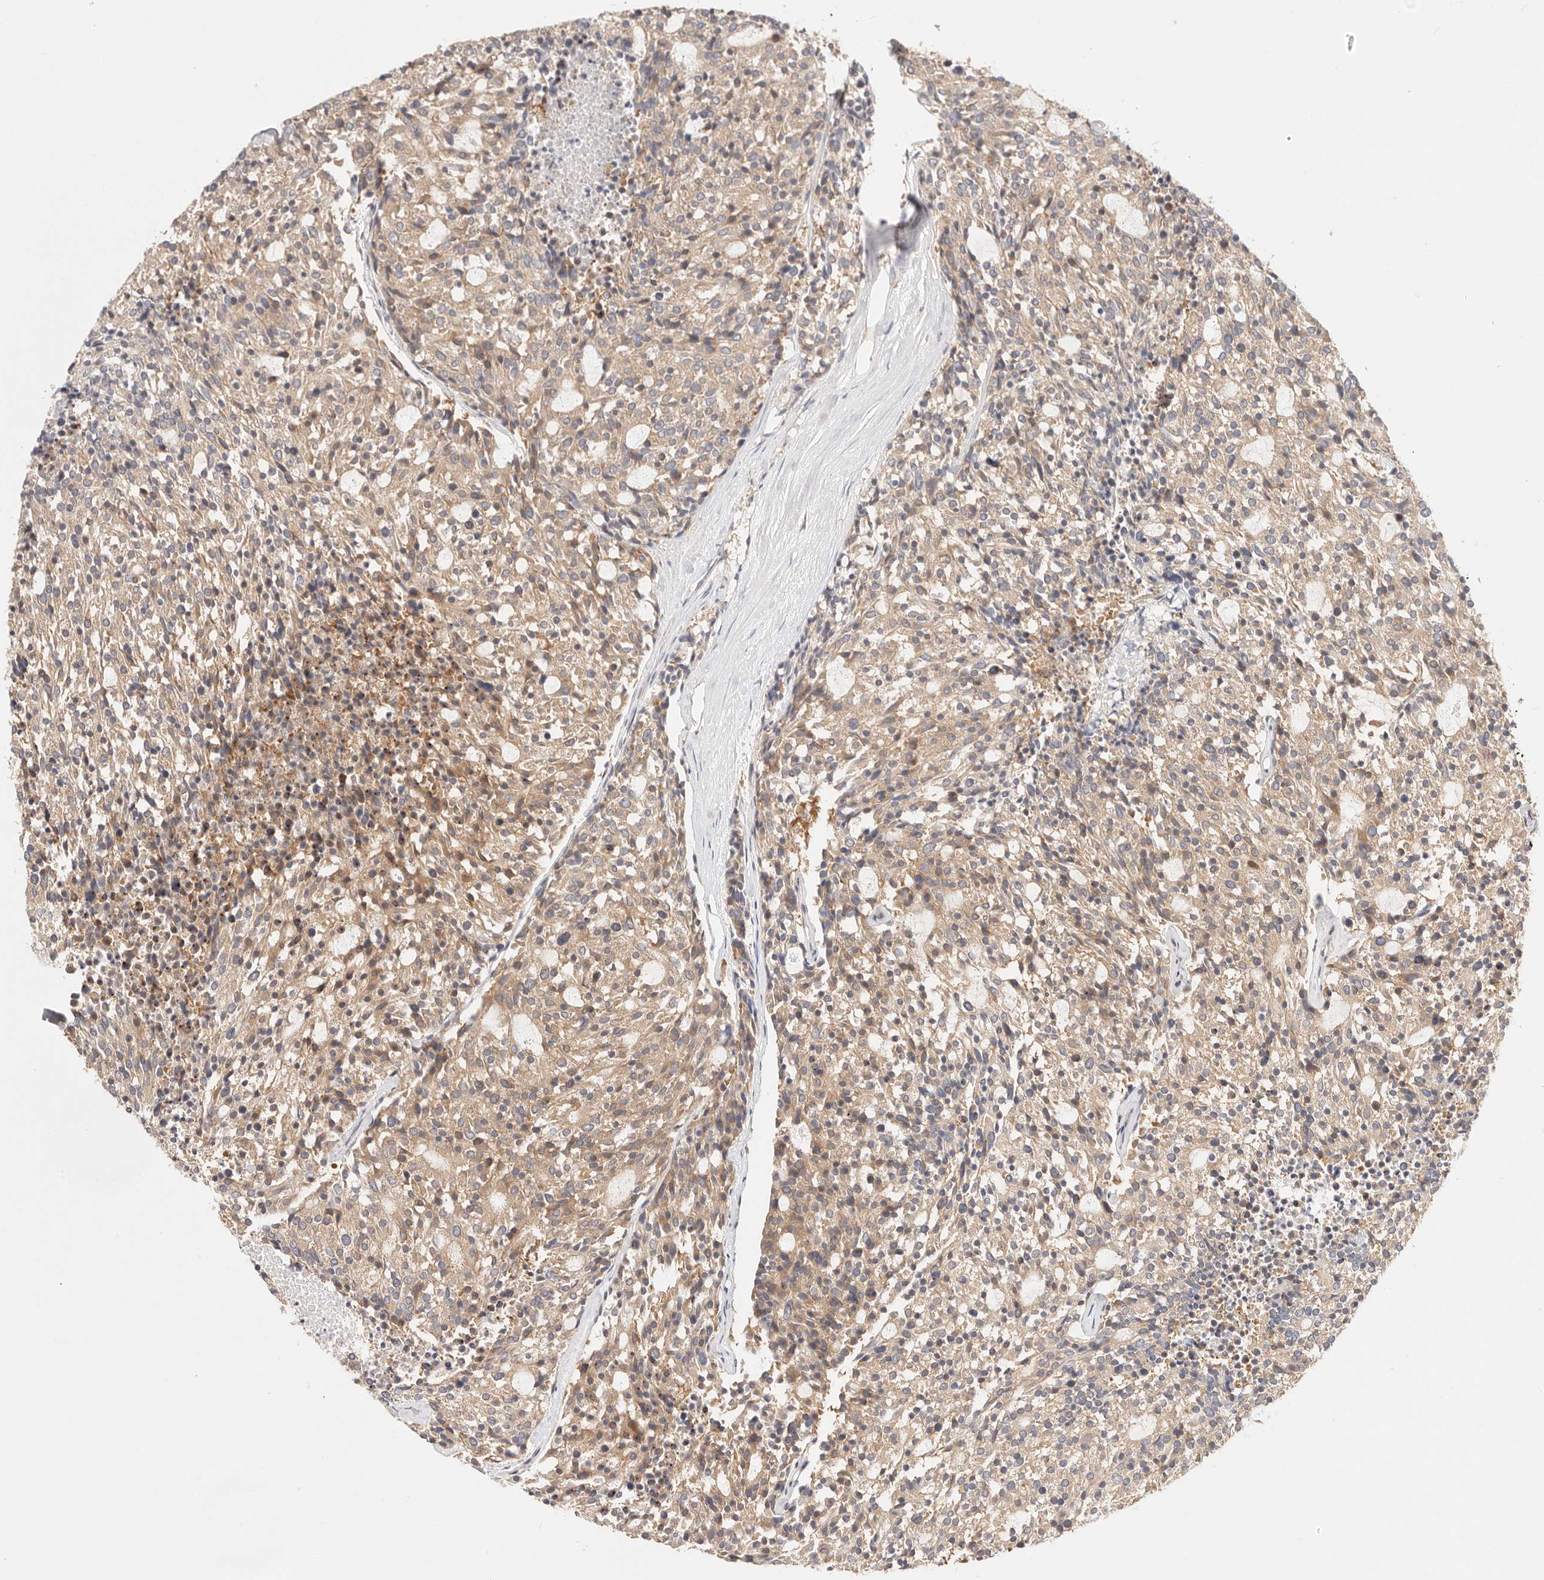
{"staining": {"intensity": "moderate", "quantity": ">75%", "location": "cytoplasmic/membranous"}, "tissue": "carcinoid", "cell_type": "Tumor cells", "image_type": "cancer", "snomed": [{"axis": "morphology", "description": "Carcinoid, malignant, NOS"}, {"axis": "topography", "description": "Pancreas"}], "caption": "Carcinoid stained with a brown dye exhibits moderate cytoplasmic/membranous positive expression in about >75% of tumor cells.", "gene": "KCMF1", "patient": {"sex": "female", "age": 54}}